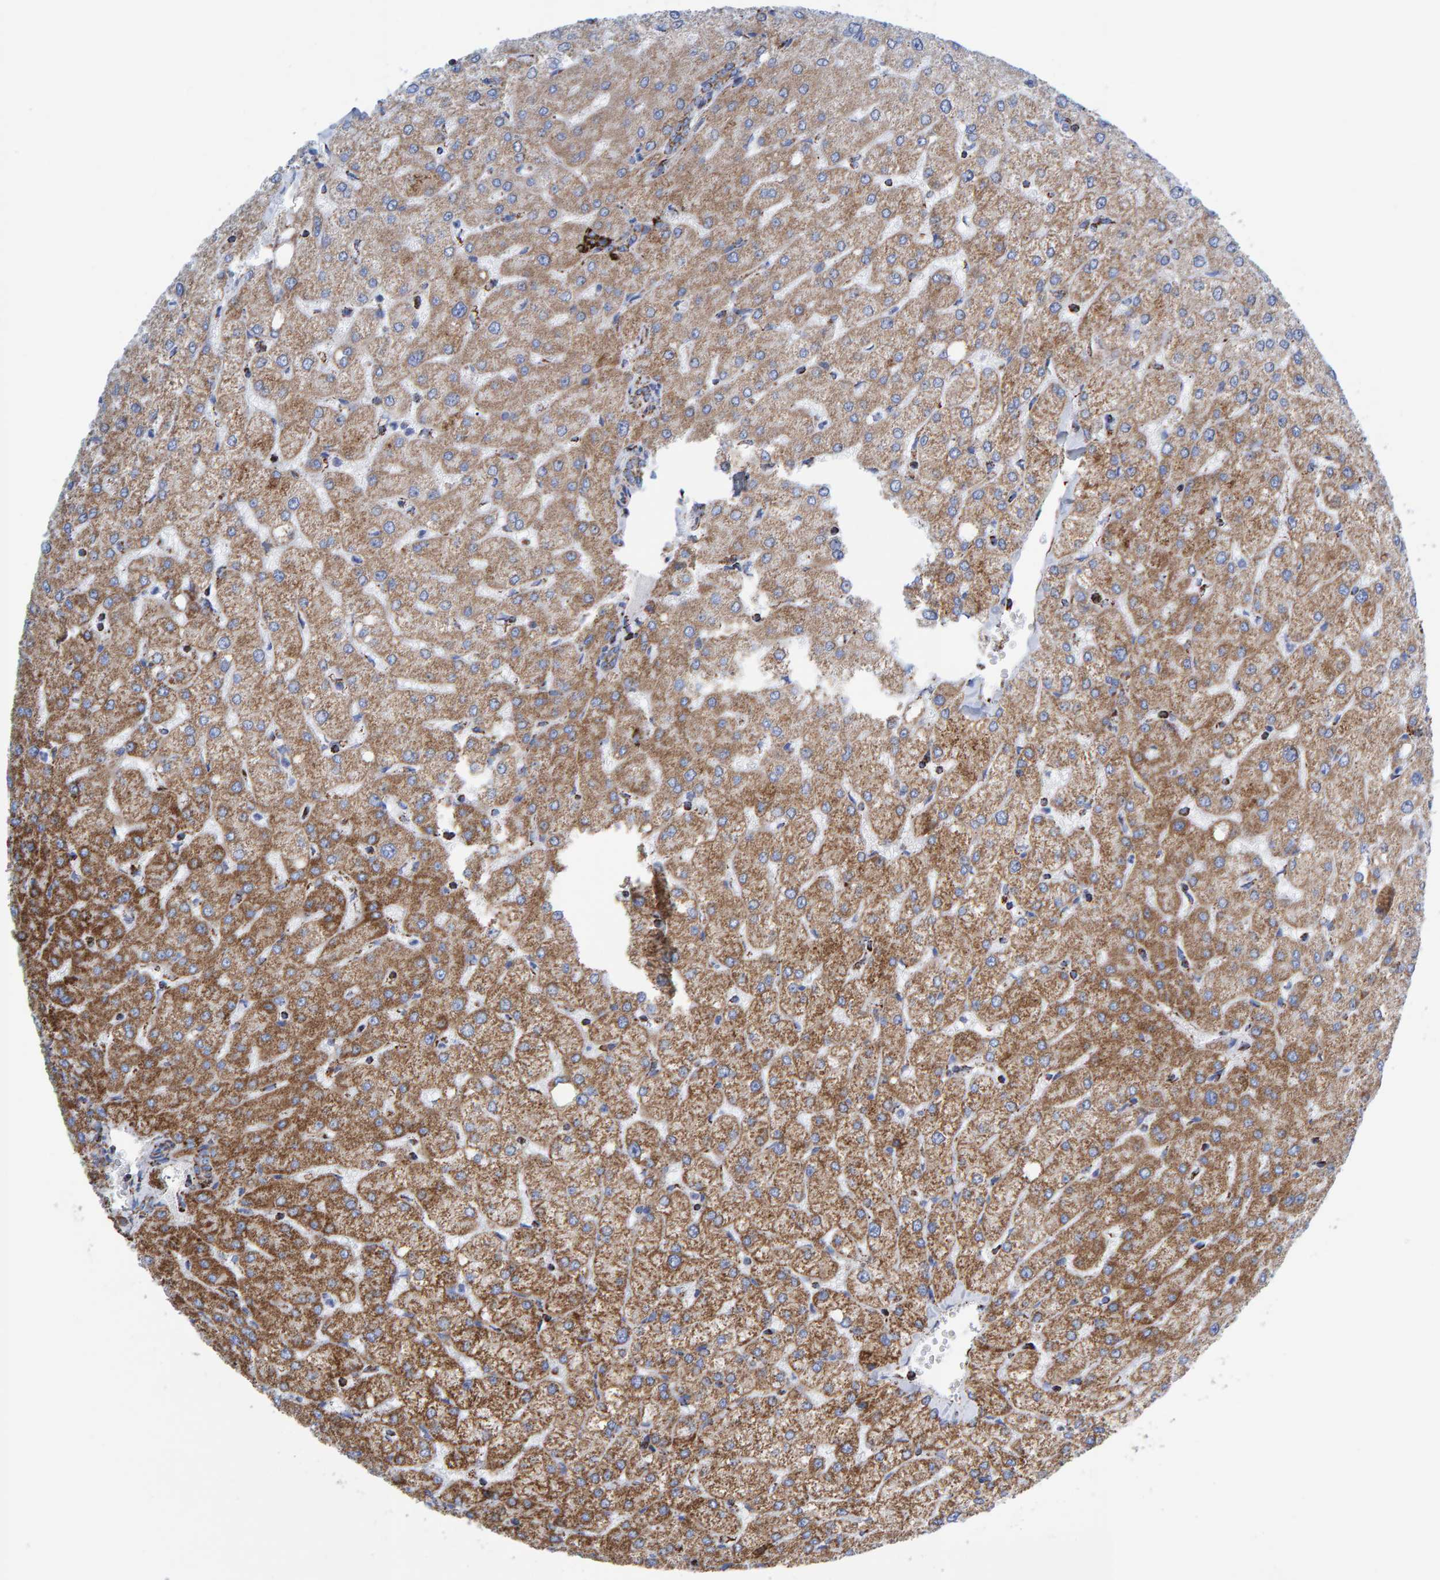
{"staining": {"intensity": "moderate", "quantity": ">75%", "location": "cytoplasmic/membranous"}, "tissue": "liver", "cell_type": "Cholangiocytes", "image_type": "normal", "snomed": [{"axis": "morphology", "description": "Normal tissue, NOS"}, {"axis": "topography", "description": "Liver"}], "caption": "Immunohistochemical staining of normal liver demonstrates >75% levels of moderate cytoplasmic/membranous protein staining in about >75% of cholangiocytes.", "gene": "ENSG00000262660", "patient": {"sex": "female", "age": 54}}